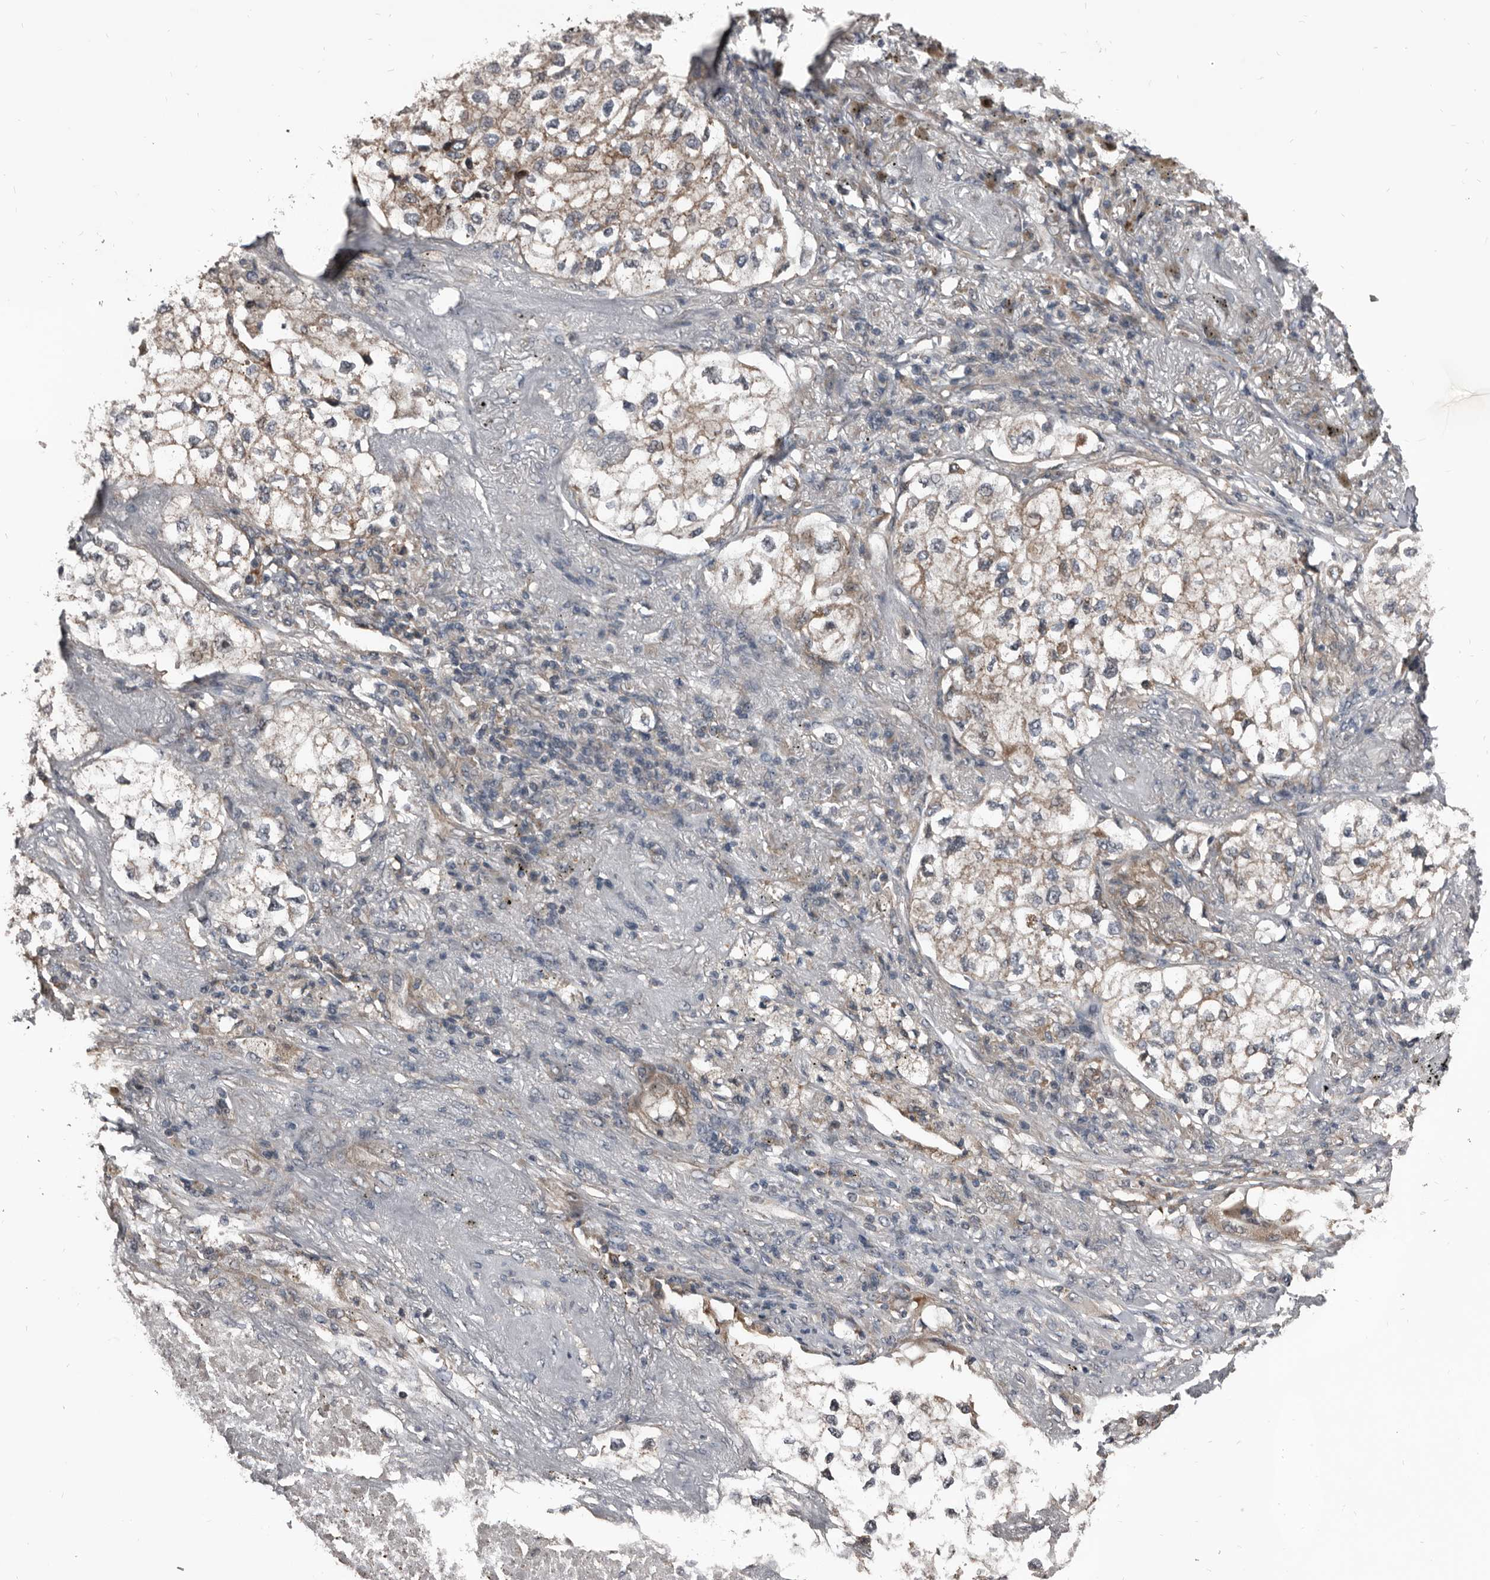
{"staining": {"intensity": "weak", "quantity": ">75%", "location": "cytoplasmic/membranous"}, "tissue": "lung cancer", "cell_type": "Tumor cells", "image_type": "cancer", "snomed": [{"axis": "morphology", "description": "Adenocarcinoma, NOS"}, {"axis": "topography", "description": "Lung"}], "caption": "IHC (DAB (3,3'-diaminobenzidine)) staining of lung cancer (adenocarcinoma) displays weak cytoplasmic/membranous protein positivity in approximately >75% of tumor cells. The staining was performed using DAB, with brown indicating positive protein expression. Nuclei are stained blue with hematoxylin.", "gene": "DHPS", "patient": {"sex": "male", "age": 63}}